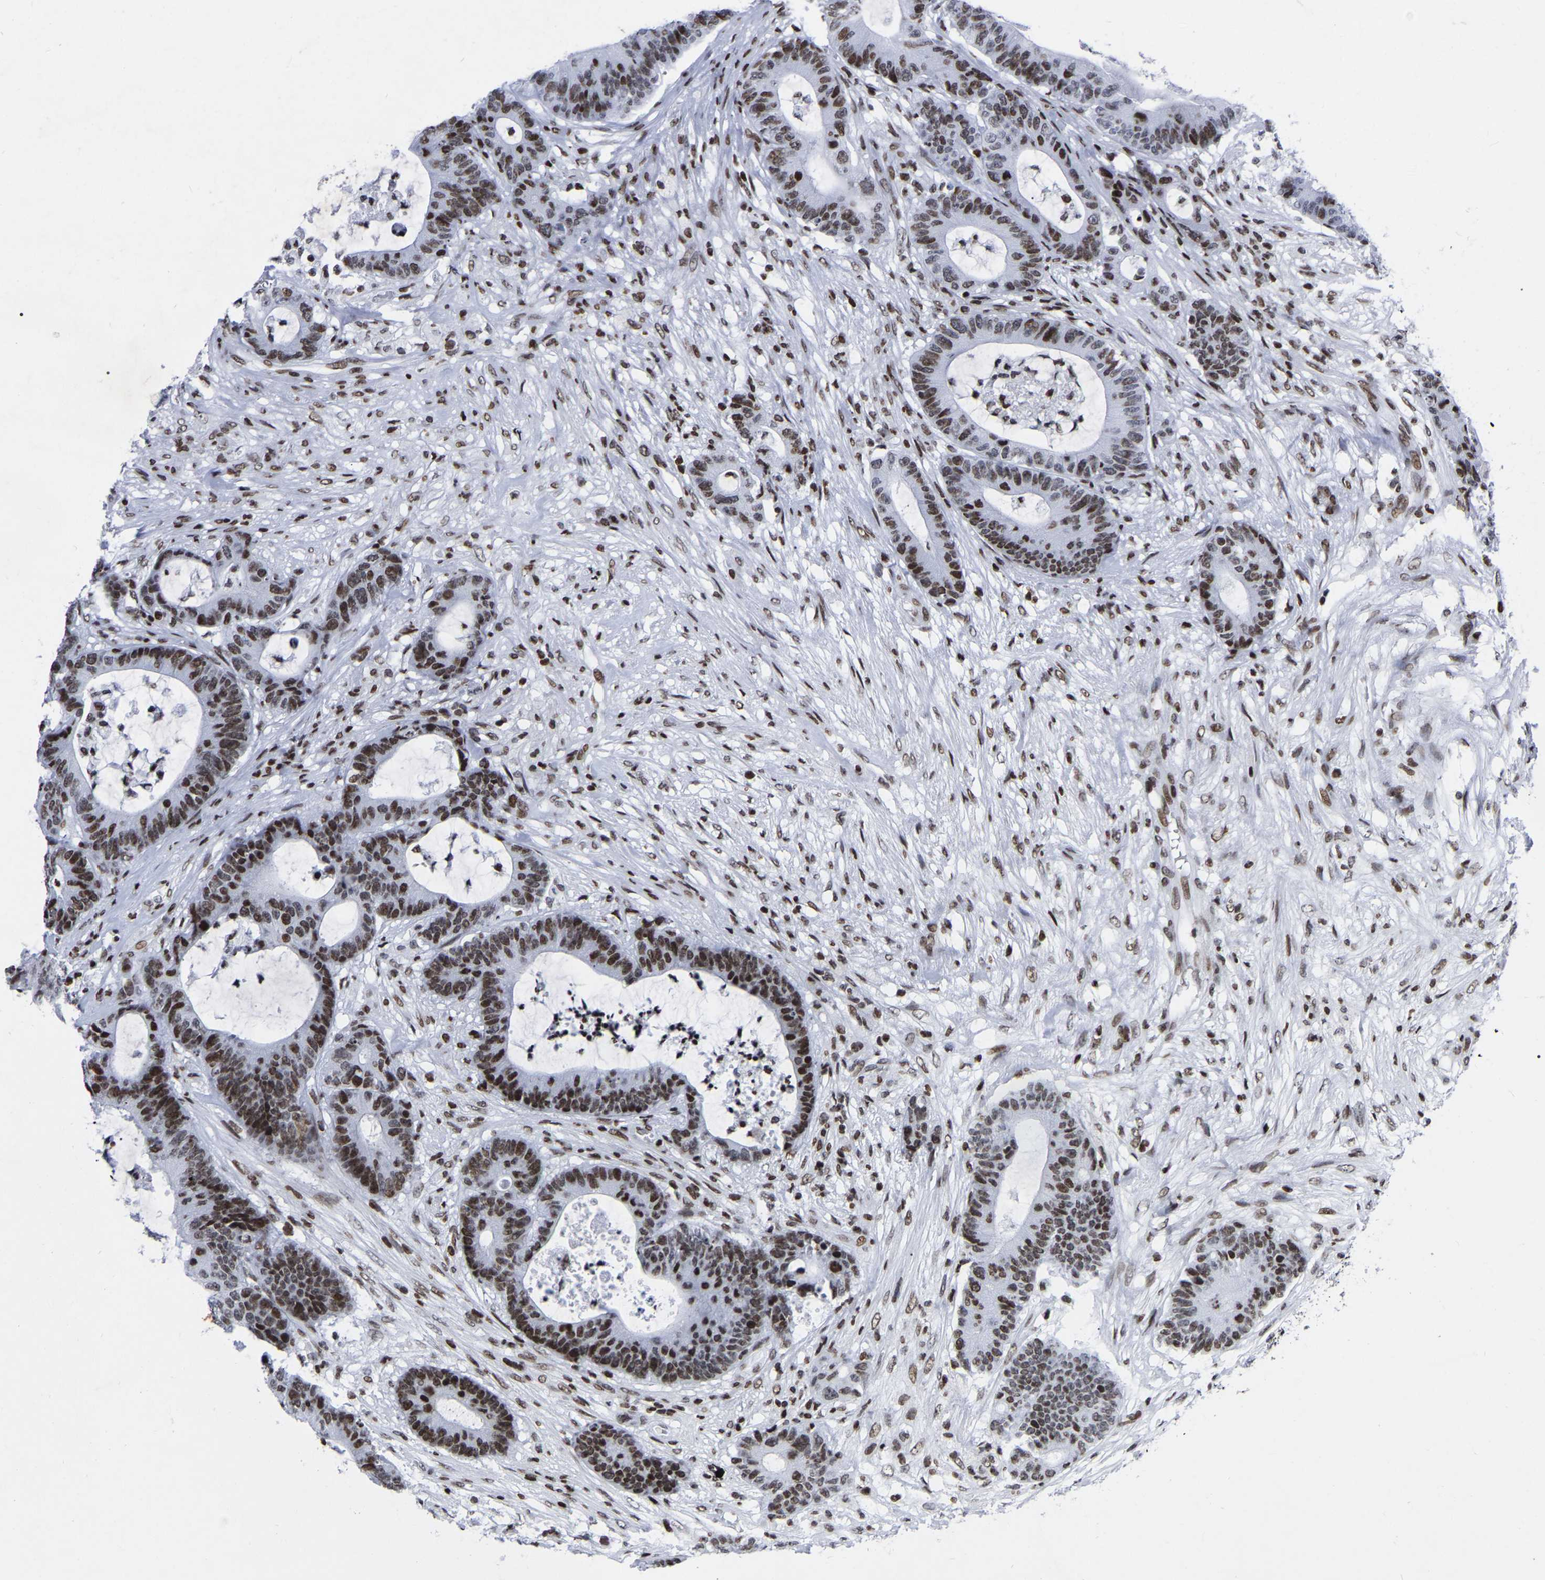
{"staining": {"intensity": "moderate", "quantity": ">75%", "location": "nuclear"}, "tissue": "colorectal cancer", "cell_type": "Tumor cells", "image_type": "cancer", "snomed": [{"axis": "morphology", "description": "Adenocarcinoma, NOS"}, {"axis": "topography", "description": "Colon"}], "caption": "A micrograph showing moderate nuclear staining in about >75% of tumor cells in adenocarcinoma (colorectal), as visualized by brown immunohistochemical staining.", "gene": "PRCC", "patient": {"sex": "female", "age": 84}}